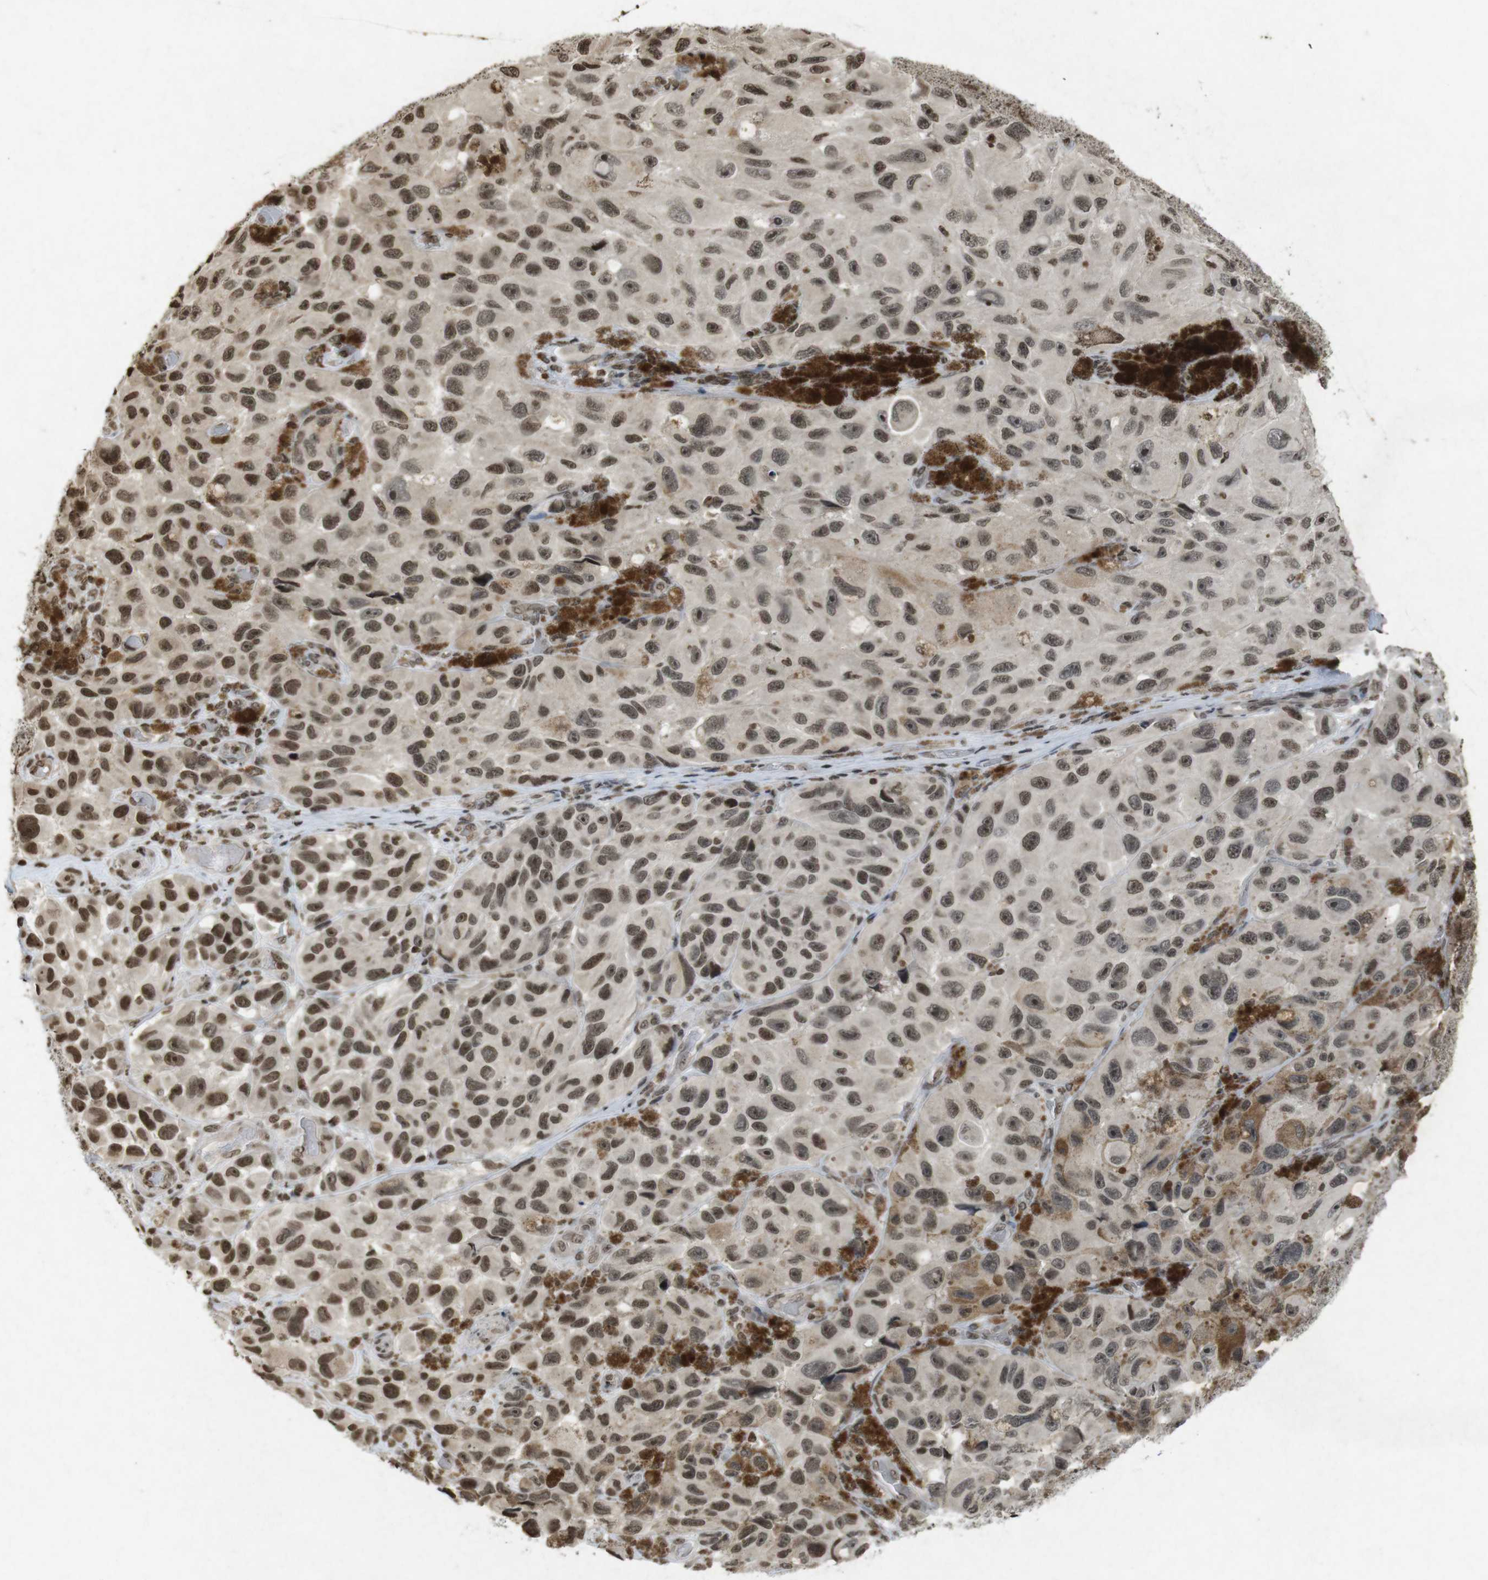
{"staining": {"intensity": "moderate", "quantity": "25%-75%", "location": "cytoplasmic/membranous,nuclear"}, "tissue": "melanoma", "cell_type": "Tumor cells", "image_type": "cancer", "snomed": [{"axis": "morphology", "description": "Malignant melanoma, NOS"}, {"axis": "topography", "description": "Skin"}], "caption": "The photomicrograph displays a brown stain indicating the presence of a protein in the cytoplasmic/membranous and nuclear of tumor cells in malignant melanoma. (Stains: DAB (3,3'-diaminobenzidine) in brown, nuclei in blue, Microscopy: brightfield microscopy at high magnification).", "gene": "FOXA3", "patient": {"sex": "female", "age": 73}}